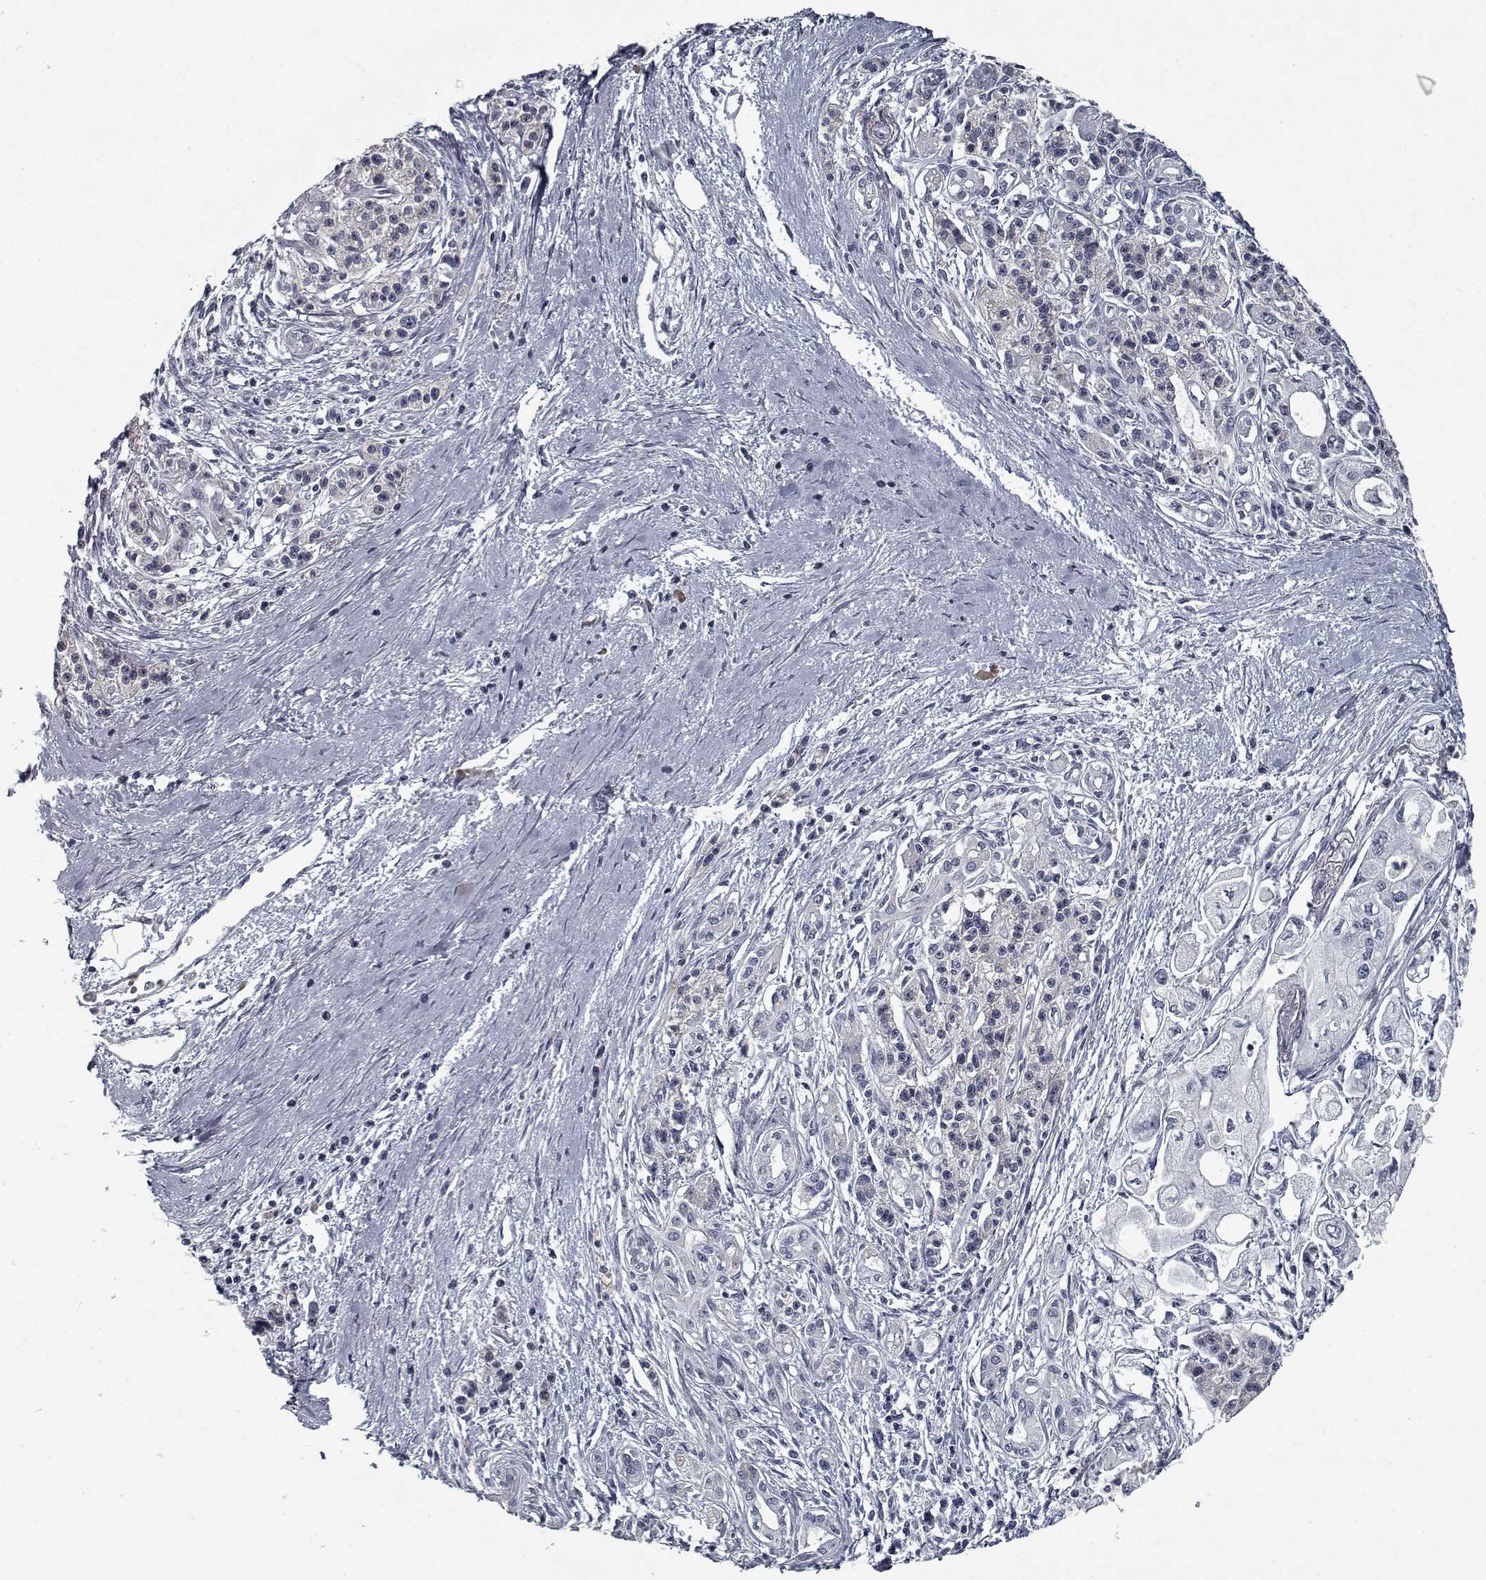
{"staining": {"intensity": "negative", "quantity": "none", "location": "none"}, "tissue": "pancreatic cancer", "cell_type": "Tumor cells", "image_type": "cancer", "snomed": [{"axis": "morphology", "description": "Adenocarcinoma, NOS"}, {"axis": "topography", "description": "Pancreas"}], "caption": "DAB immunohistochemical staining of pancreatic adenocarcinoma exhibits no significant expression in tumor cells. (DAB immunohistochemistry (IHC) visualized using brightfield microscopy, high magnification).", "gene": "GAD2", "patient": {"sex": "male", "age": 70}}